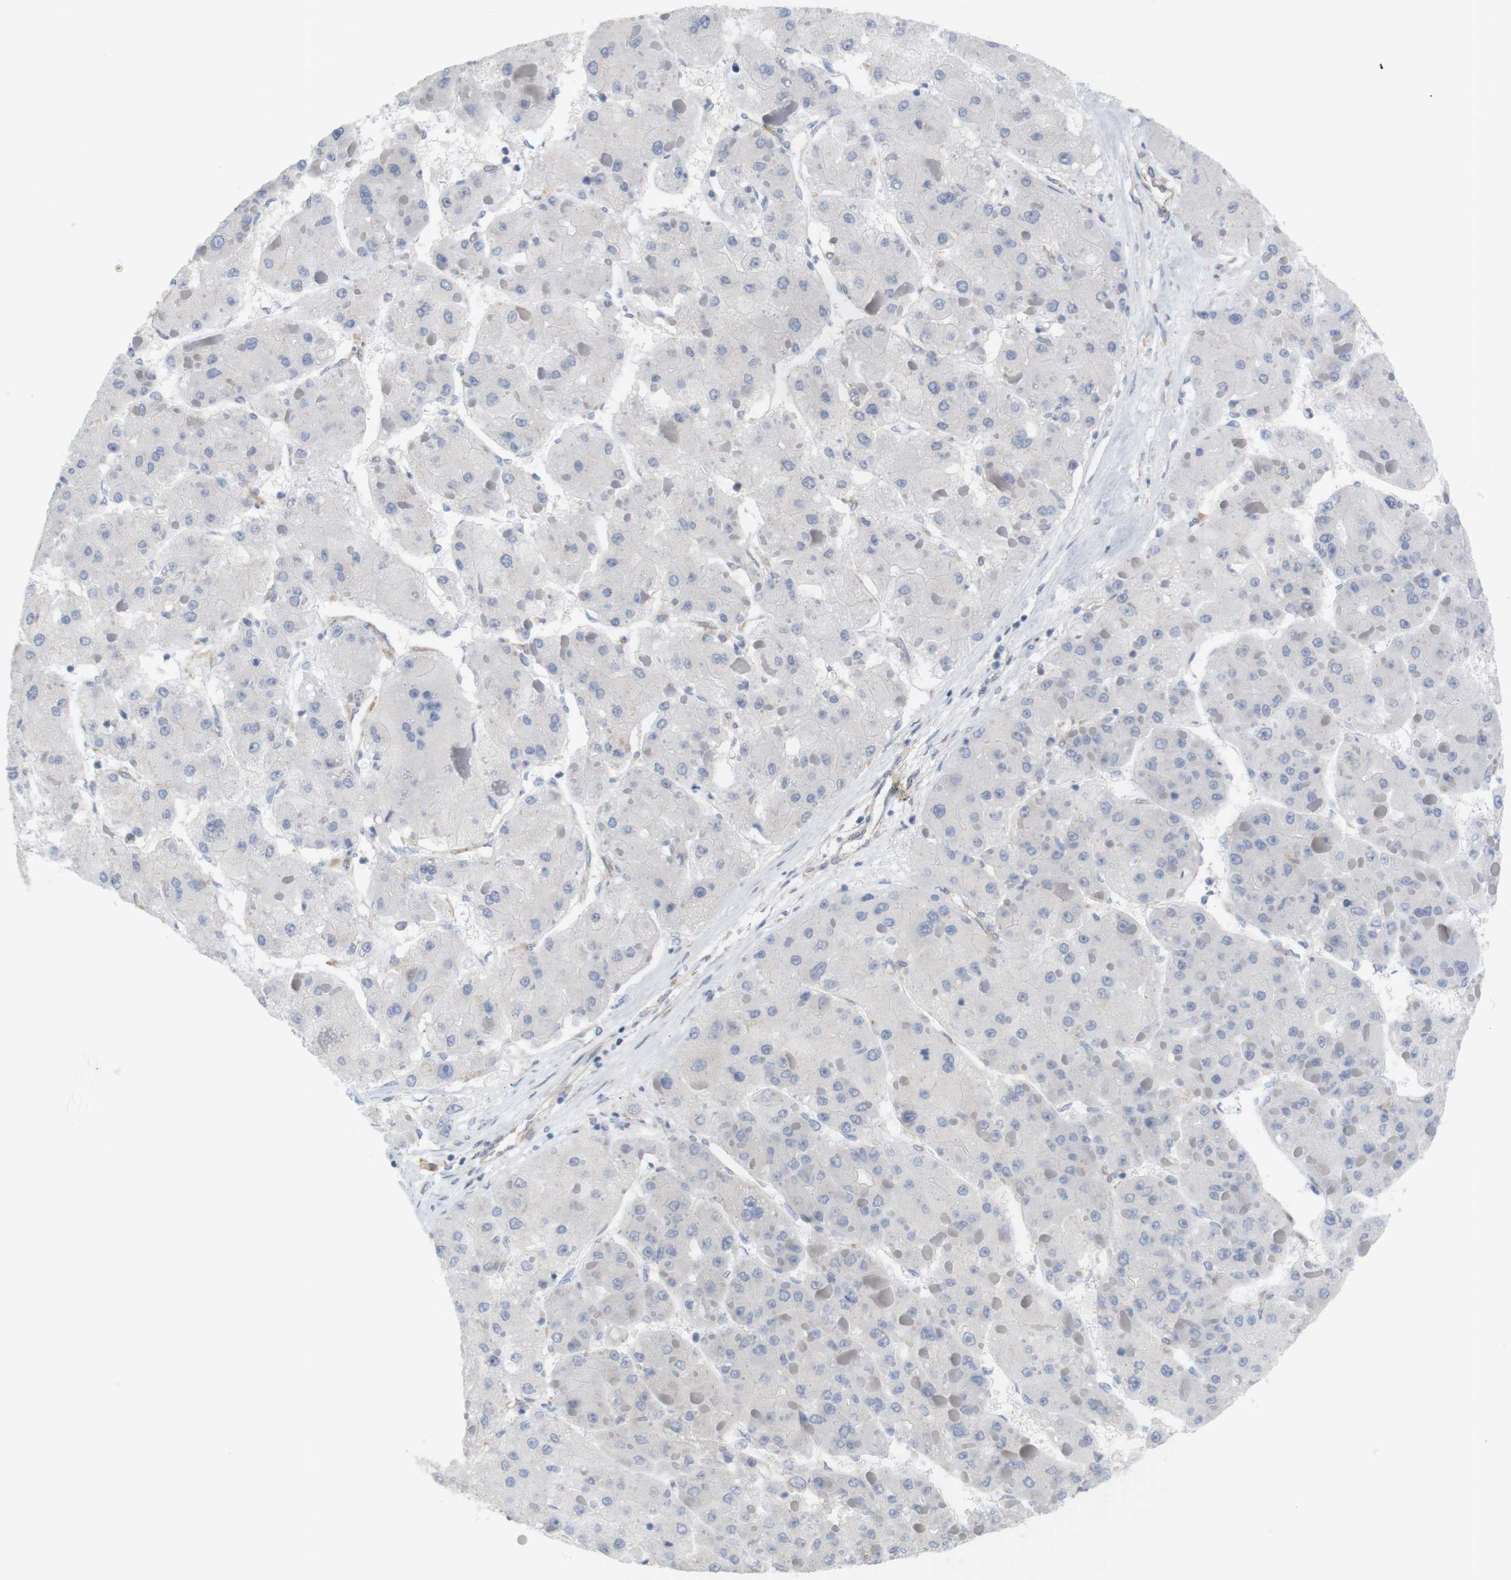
{"staining": {"intensity": "negative", "quantity": "none", "location": "none"}, "tissue": "liver cancer", "cell_type": "Tumor cells", "image_type": "cancer", "snomed": [{"axis": "morphology", "description": "Carcinoma, Hepatocellular, NOS"}, {"axis": "topography", "description": "Liver"}], "caption": "The photomicrograph displays no significant expression in tumor cells of liver cancer (hepatocellular carcinoma).", "gene": "ITPR1", "patient": {"sex": "female", "age": 73}}